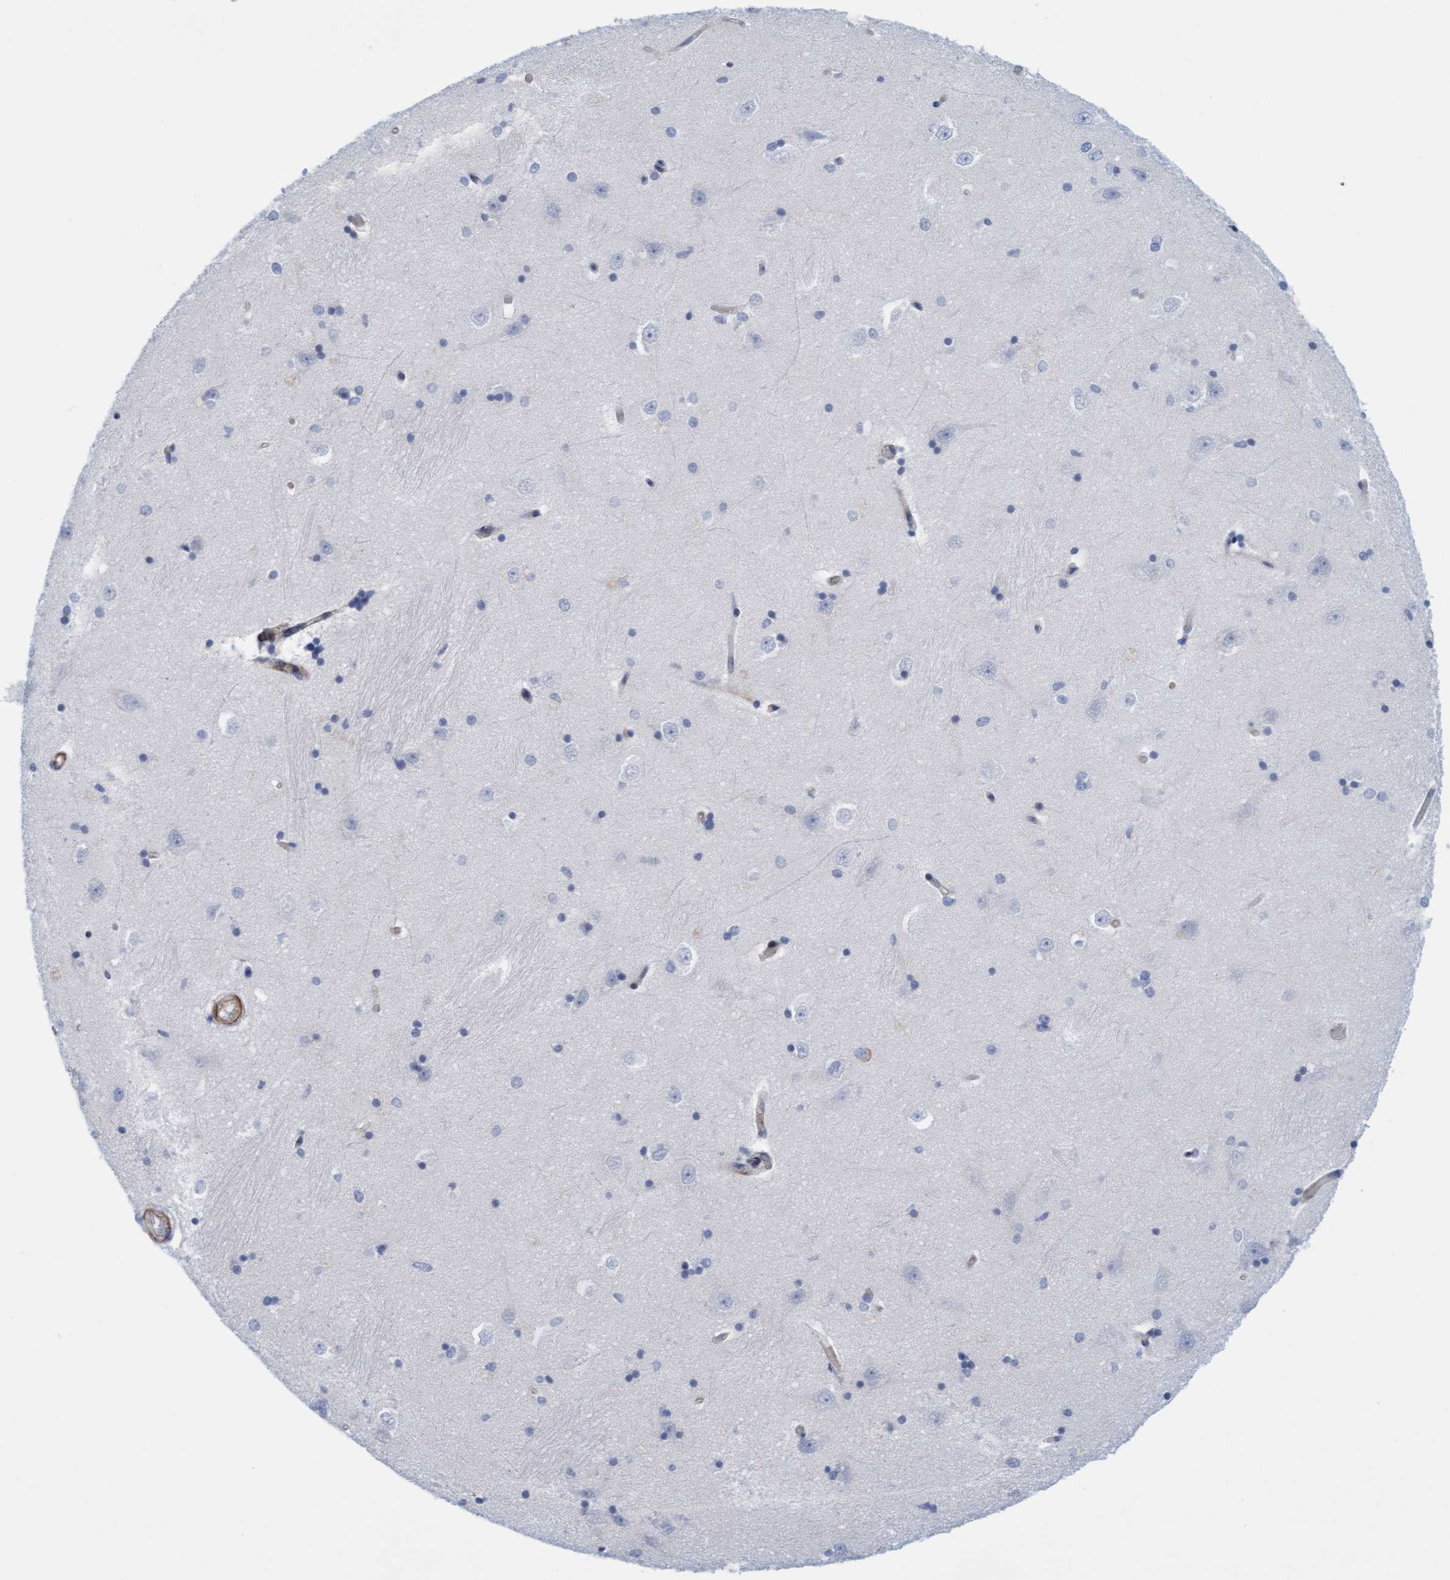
{"staining": {"intensity": "negative", "quantity": "none", "location": "none"}, "tissue": "hippocampus", "cell_type": "Glial cells", "image_type": "normal", "snomed": [{"axis": "morphology", "description": "Normal tissue, NOS"}, {"axis": "topography", "description": "Hippocampus"}], "caption": "Hippocampus was stained to show a protein in brown. There is no significant positivity in glial cells. (Immunohistochemistry, brightfield microscopy, high magnification).", "gene": "MTFR1", "patient": {"sex": "male", "age": 45}}